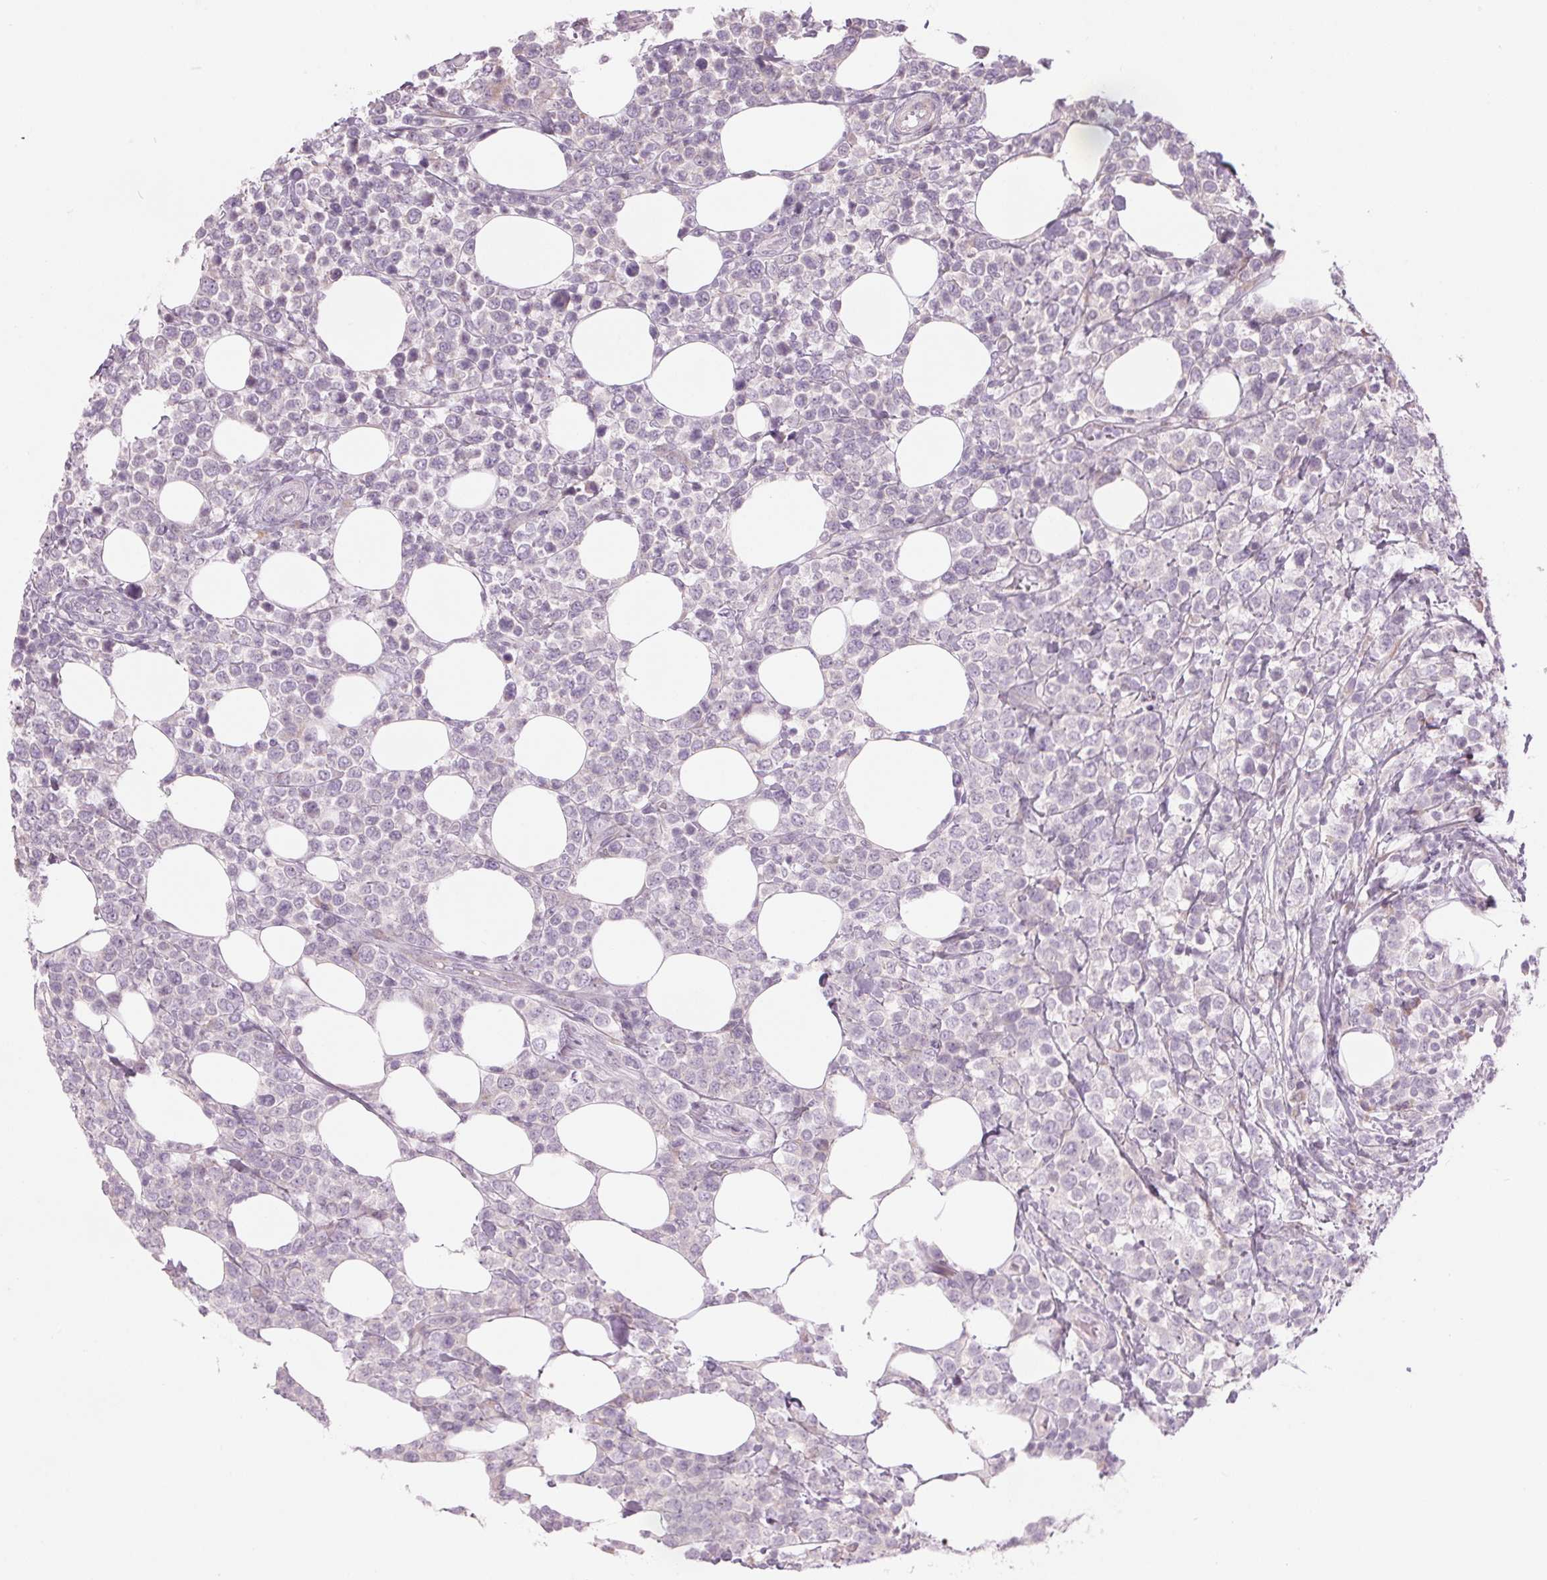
{"staining": {"intensity": "negative", "quantity": "none", "location": "none"}, "tissue": "lymphoma", "cell_type": "Tumor cells", "image_type": "cancer", "snomed": [{"axis": "morphology", "description": "Malignant lymphoma, non-Hodgkin's type, High grade"}, {"axis": "topography", "description": "Soft tissue"}], "caption": "The histopathology image exhibits no staining of tumor cells in lymphoma.", "gene": "GNMT", "patient": {"sex": "female", "age": 56}}